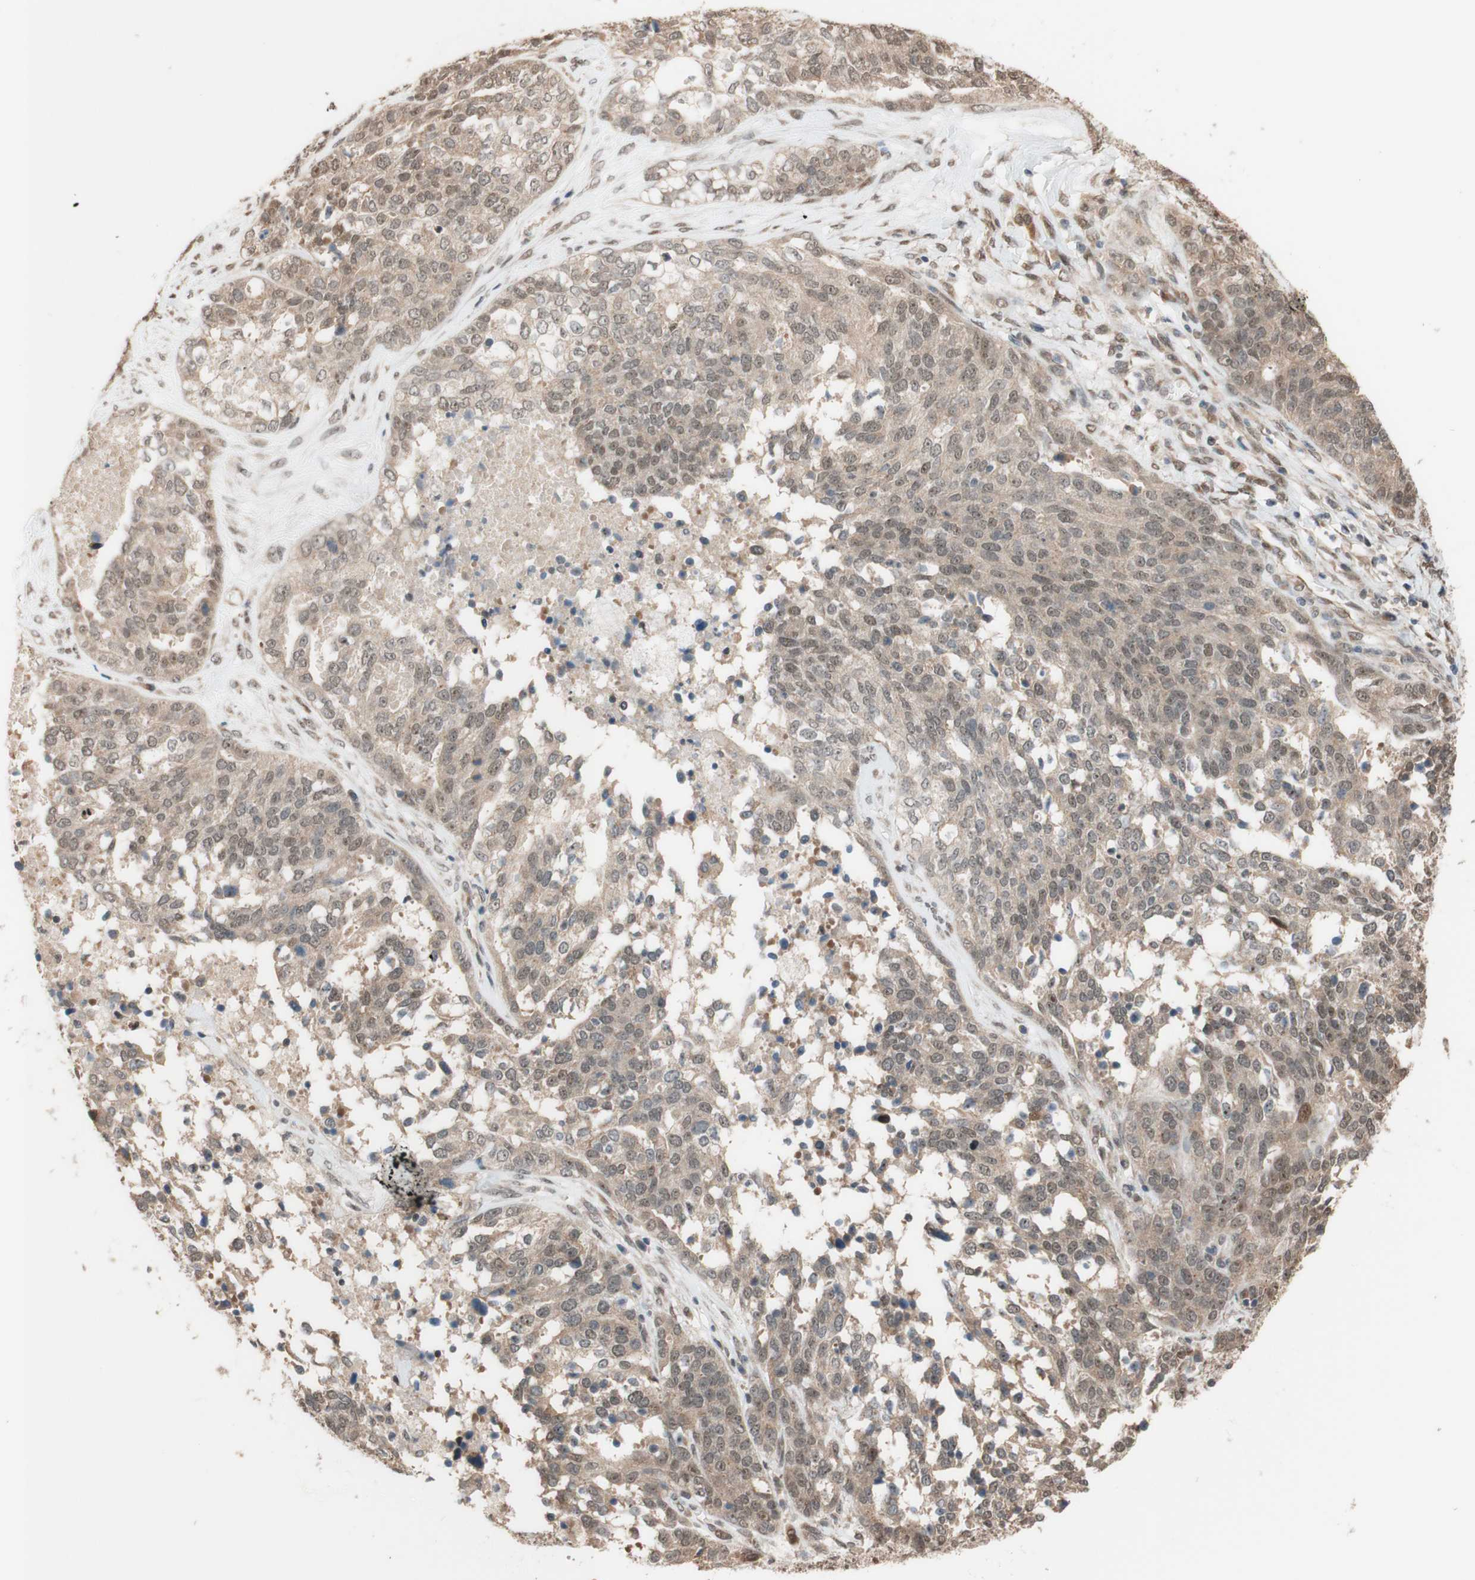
{"staining": {"intensity": "negative", "quantity": "none", "location": "none"}, "tissue": "ovarian cancer", "cell_type": "Tumor cells", "image_type": "cancer", "snomed": [{"axis": "morphology", "description": "Cystadenocarcinoma, serous, NOS"}, {"axis": "topography", "description": "Ovary"}], "caption": "Immunohistochemistry of ovarian cancer (serous cystadenocarcinoma) displays no positivity in tumor cells. The staining was performed using DAB to visualize the protein expression in brown, while the nuclei were stained in blue with hematoxylin (Magnification: 20x).", "gene": "CCNC", "patient": {"sex": "female", "age": 44}}